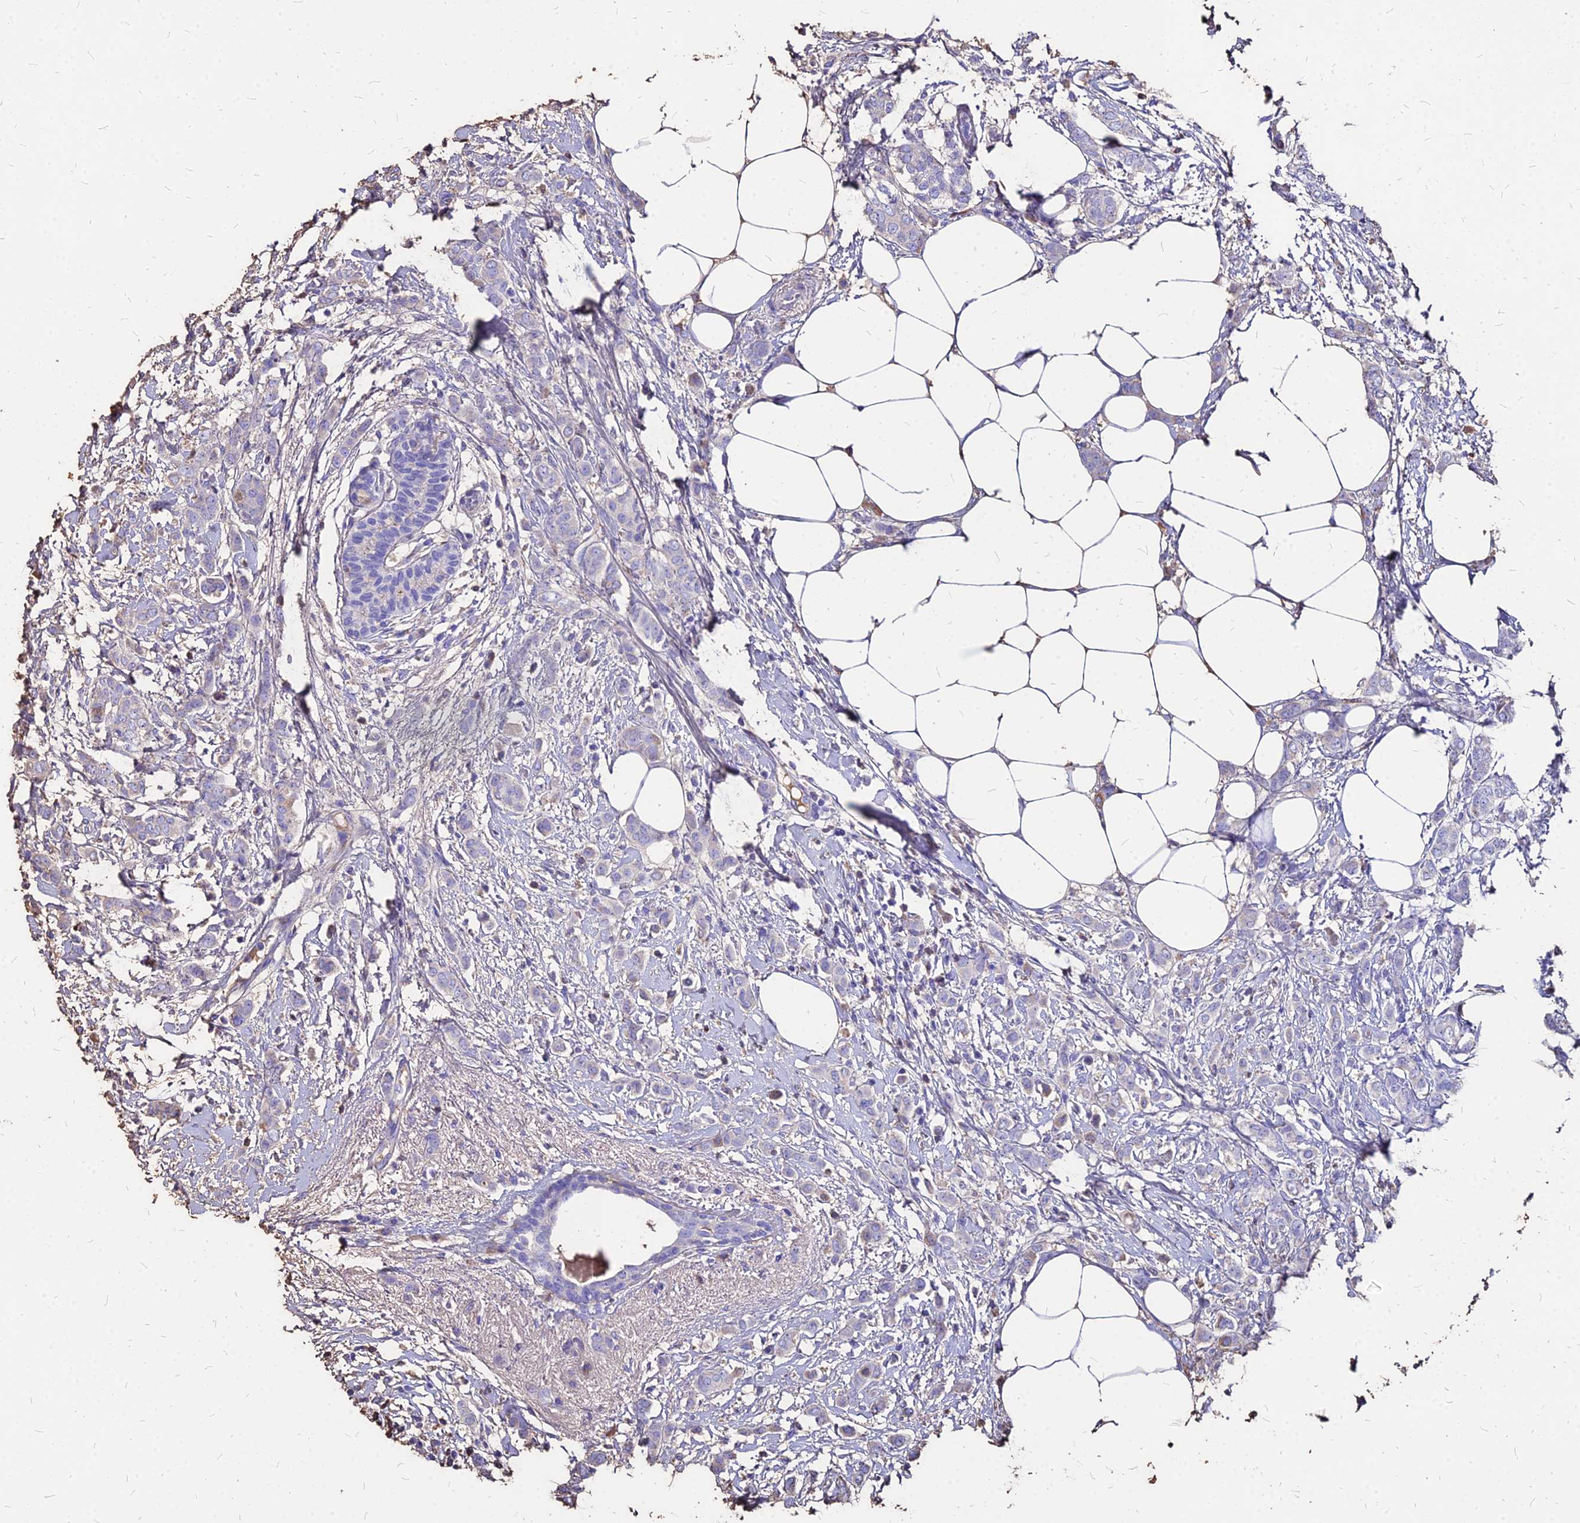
{"staining": {"intensity": "negative", "quantity": "none", "location": "none"}, "tissue": "breast cancer", "cell_type": "Tumor cells", "image_type": "cancer", "snomed": [{"axis": "morphology", "description": "Duct carcinoma"}, {"axis": "topography", "description": "Breast"}], "caption": "High magnification brightfield microscopy of intraductal carcinoma (breast) stained with DAB (brown) and counterstained with hematoxylin (blue): tumor cells show no significant staining.", "gene": "NME5", "patient": {"sex": "female", "age": 72}}